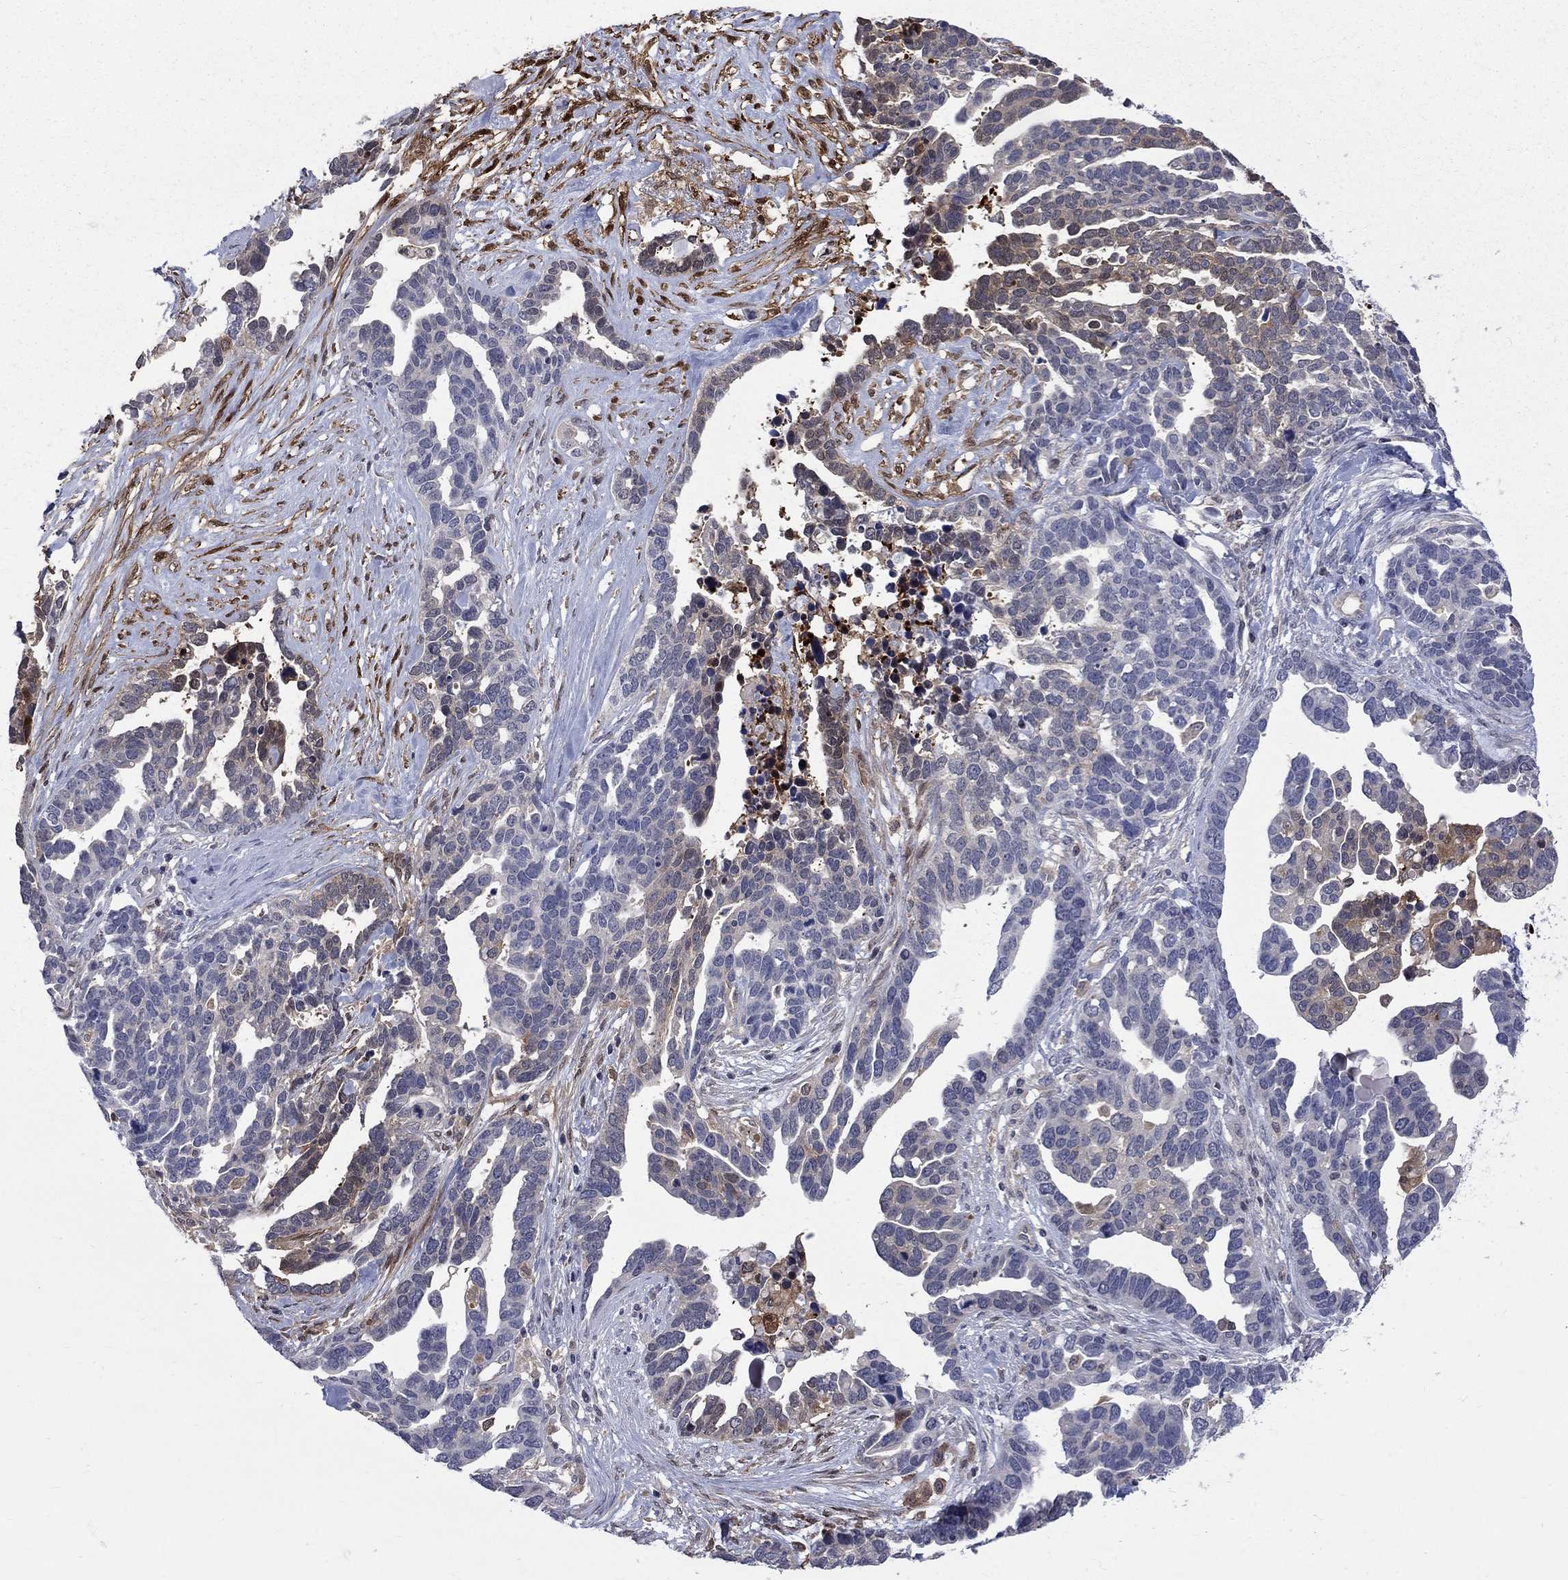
{"staining": {"intensity": "negative", "quantity": "none", "location": "none"}, "tissue": "ovarian cancer", "cell_type": "Tumor cells", "image_type": "cancer", "snomed": [{"axis": "morphology", "description": "Cystadenocarcinoma, serous, NOS"}, {"axis": "topography", "description": "Ovary"}], "caption": "A high-resolution image shows immunohistochemistry (IHC) staining of ovarian cancer (serous cystadenocarcinoma), which exhibits no significant positivity in tumor cells. (Brightfield microscopy of DAB immunohistochemistry (IHC) at high magnification).", "gene": "HKDC1", "patient": {"sex": "female", "age": 54}}